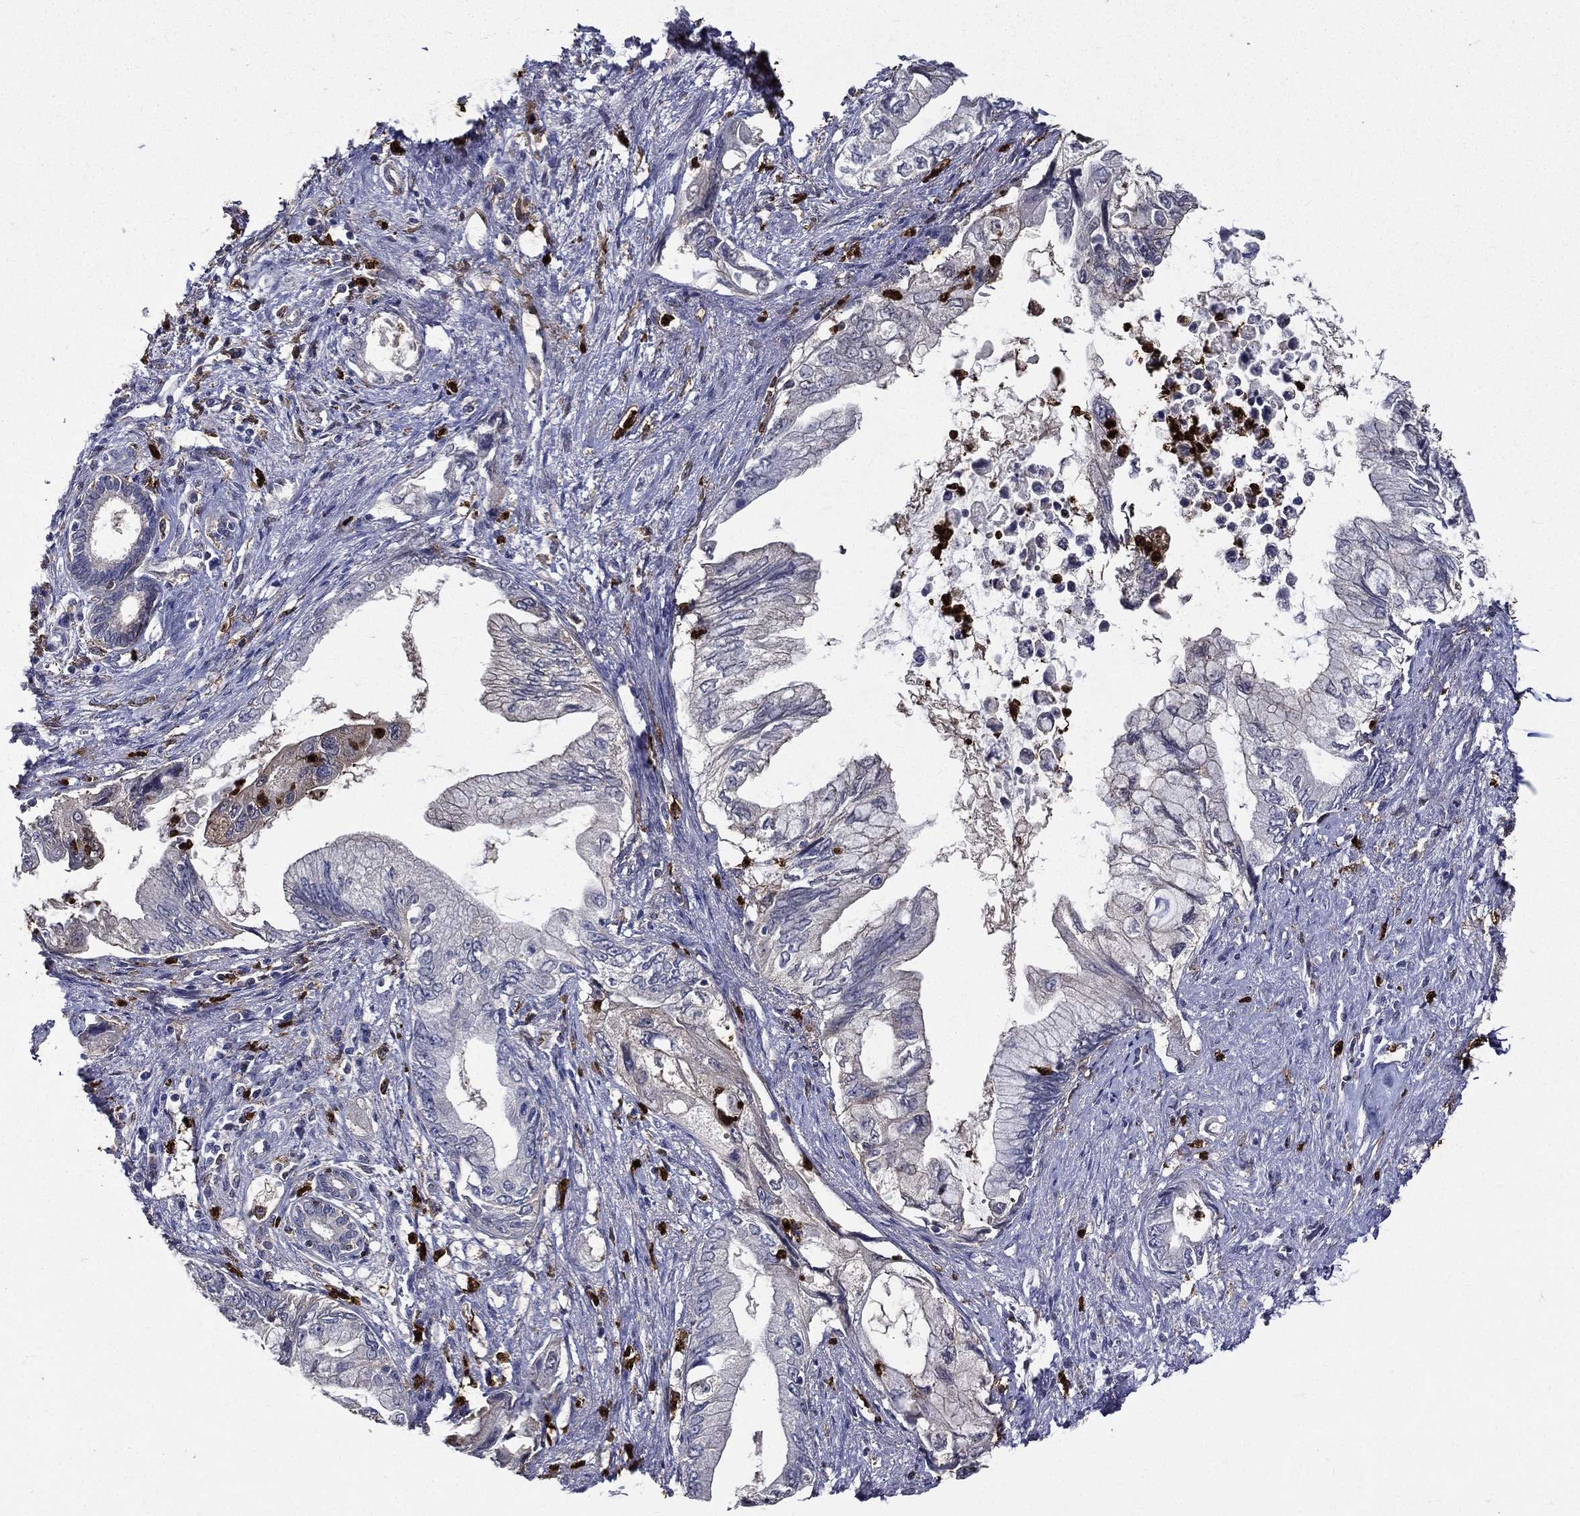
{"staining": {"intensity": "negative", "quantity": "none", "location": "none"}, "tissue": "pancreatic cancer", "cell_type": "Tumor cells", "image_type": "cancer", "snomed": [{"axis": "morphology", "description": "Adenocarcinoma, NOS"}, {"axis": "topography", "description": "Pancreas"}], "caption": "Adenocarcinoma (pancreatic) was stained to show a protein in brown. There is no significant expression in tumor cells.", "gene": "GPR171", "patient": {"sex": "female", "age": 73}}